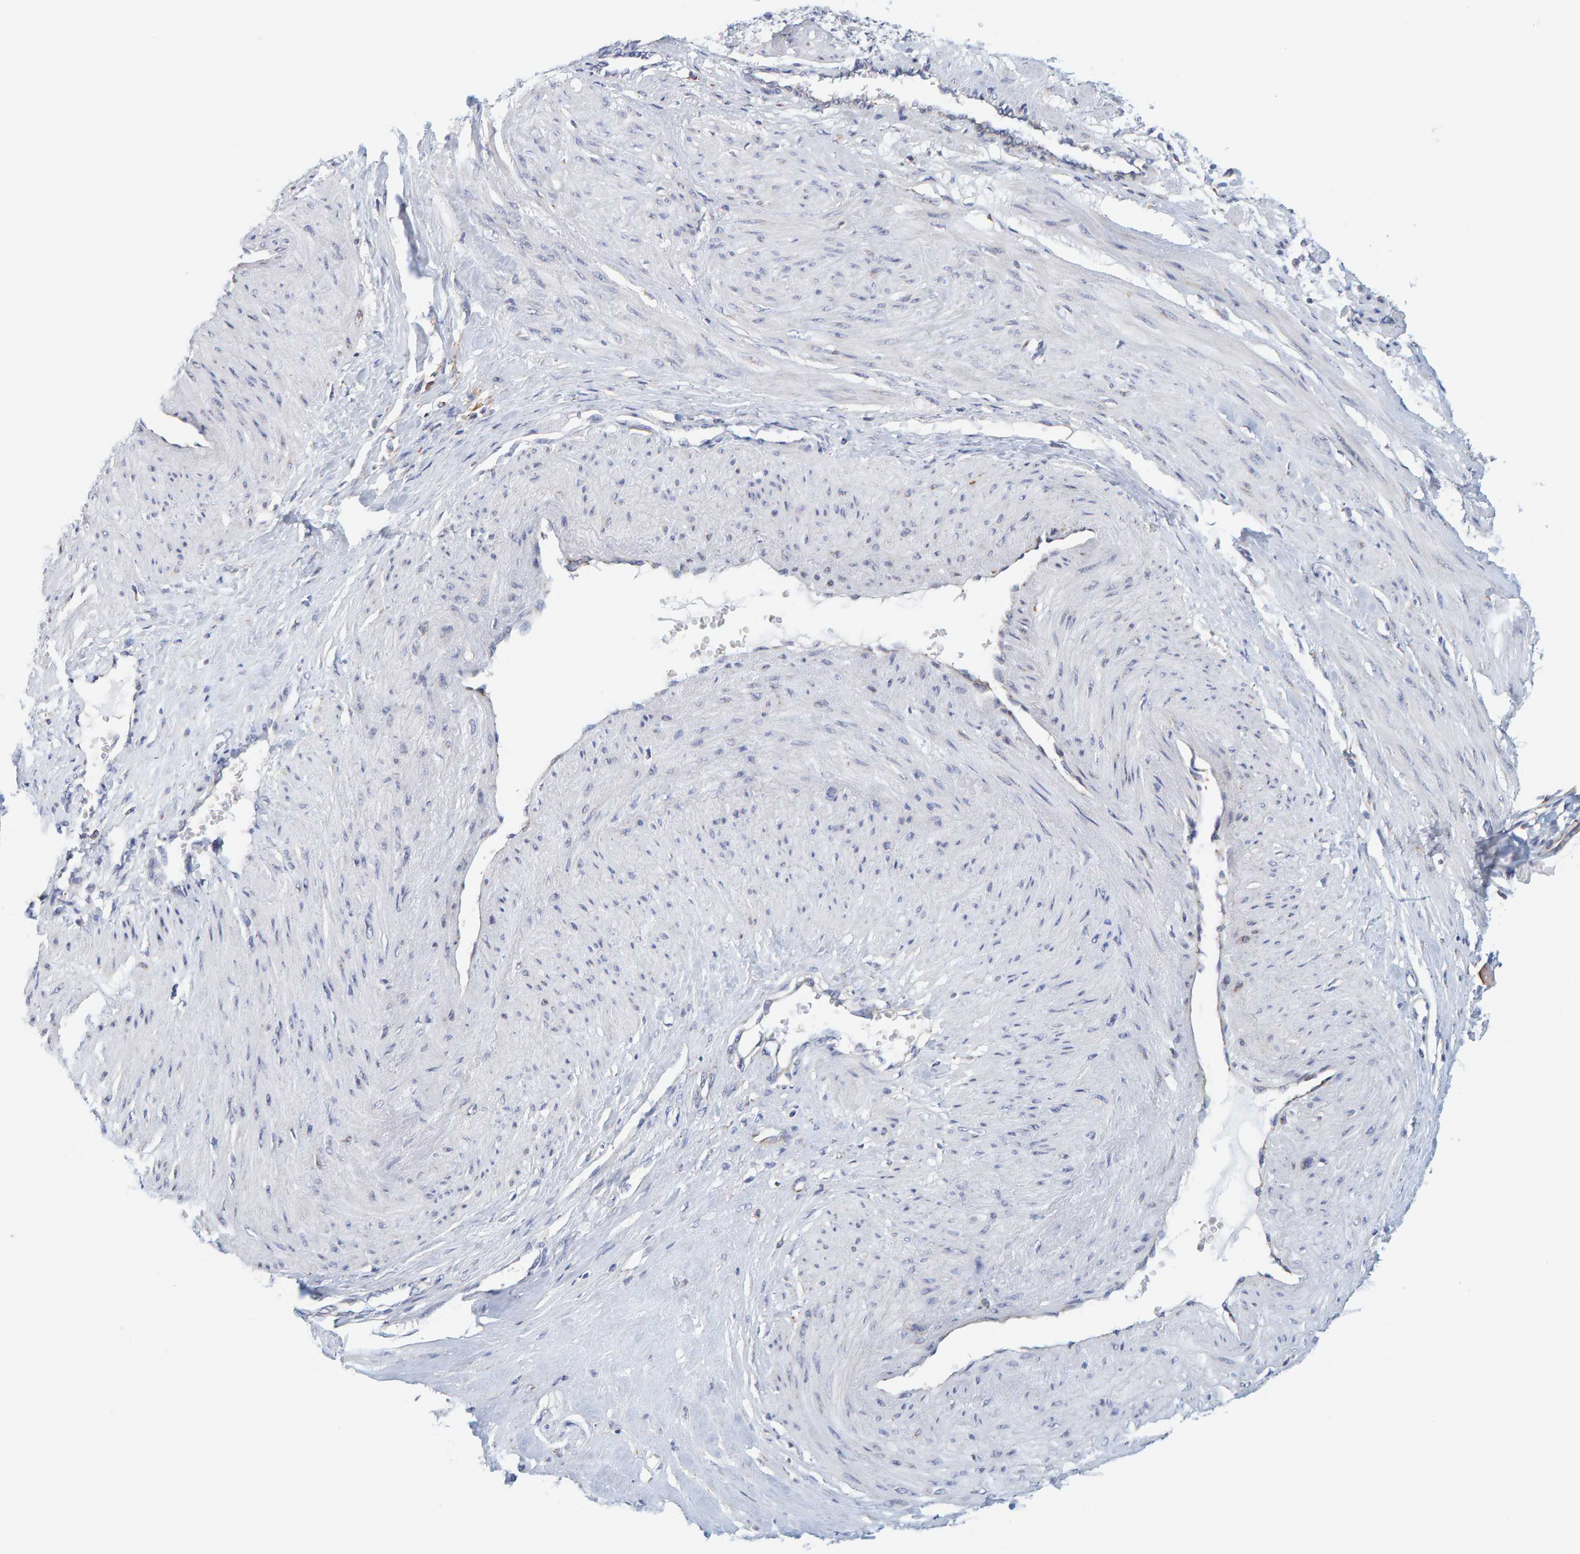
{"staining": {"intensity": "negative", "quantity": "none", "location": "none"}, "tissue": "smooth muscle", "cell_type": "Smooth muscle cells", "image_type": "normal", "snomed": [{"axis": "morphology", "description": "Normal tissue, NOS"}, {"axis": "topography", "description": "Endometrium"}], "caption": "Immunohistochemistry of unremarkable smooth muscle shows no expression in smooth muscle cells.", "gene": "SGPL1", "patient": {"sex": "female", "age": 33}}